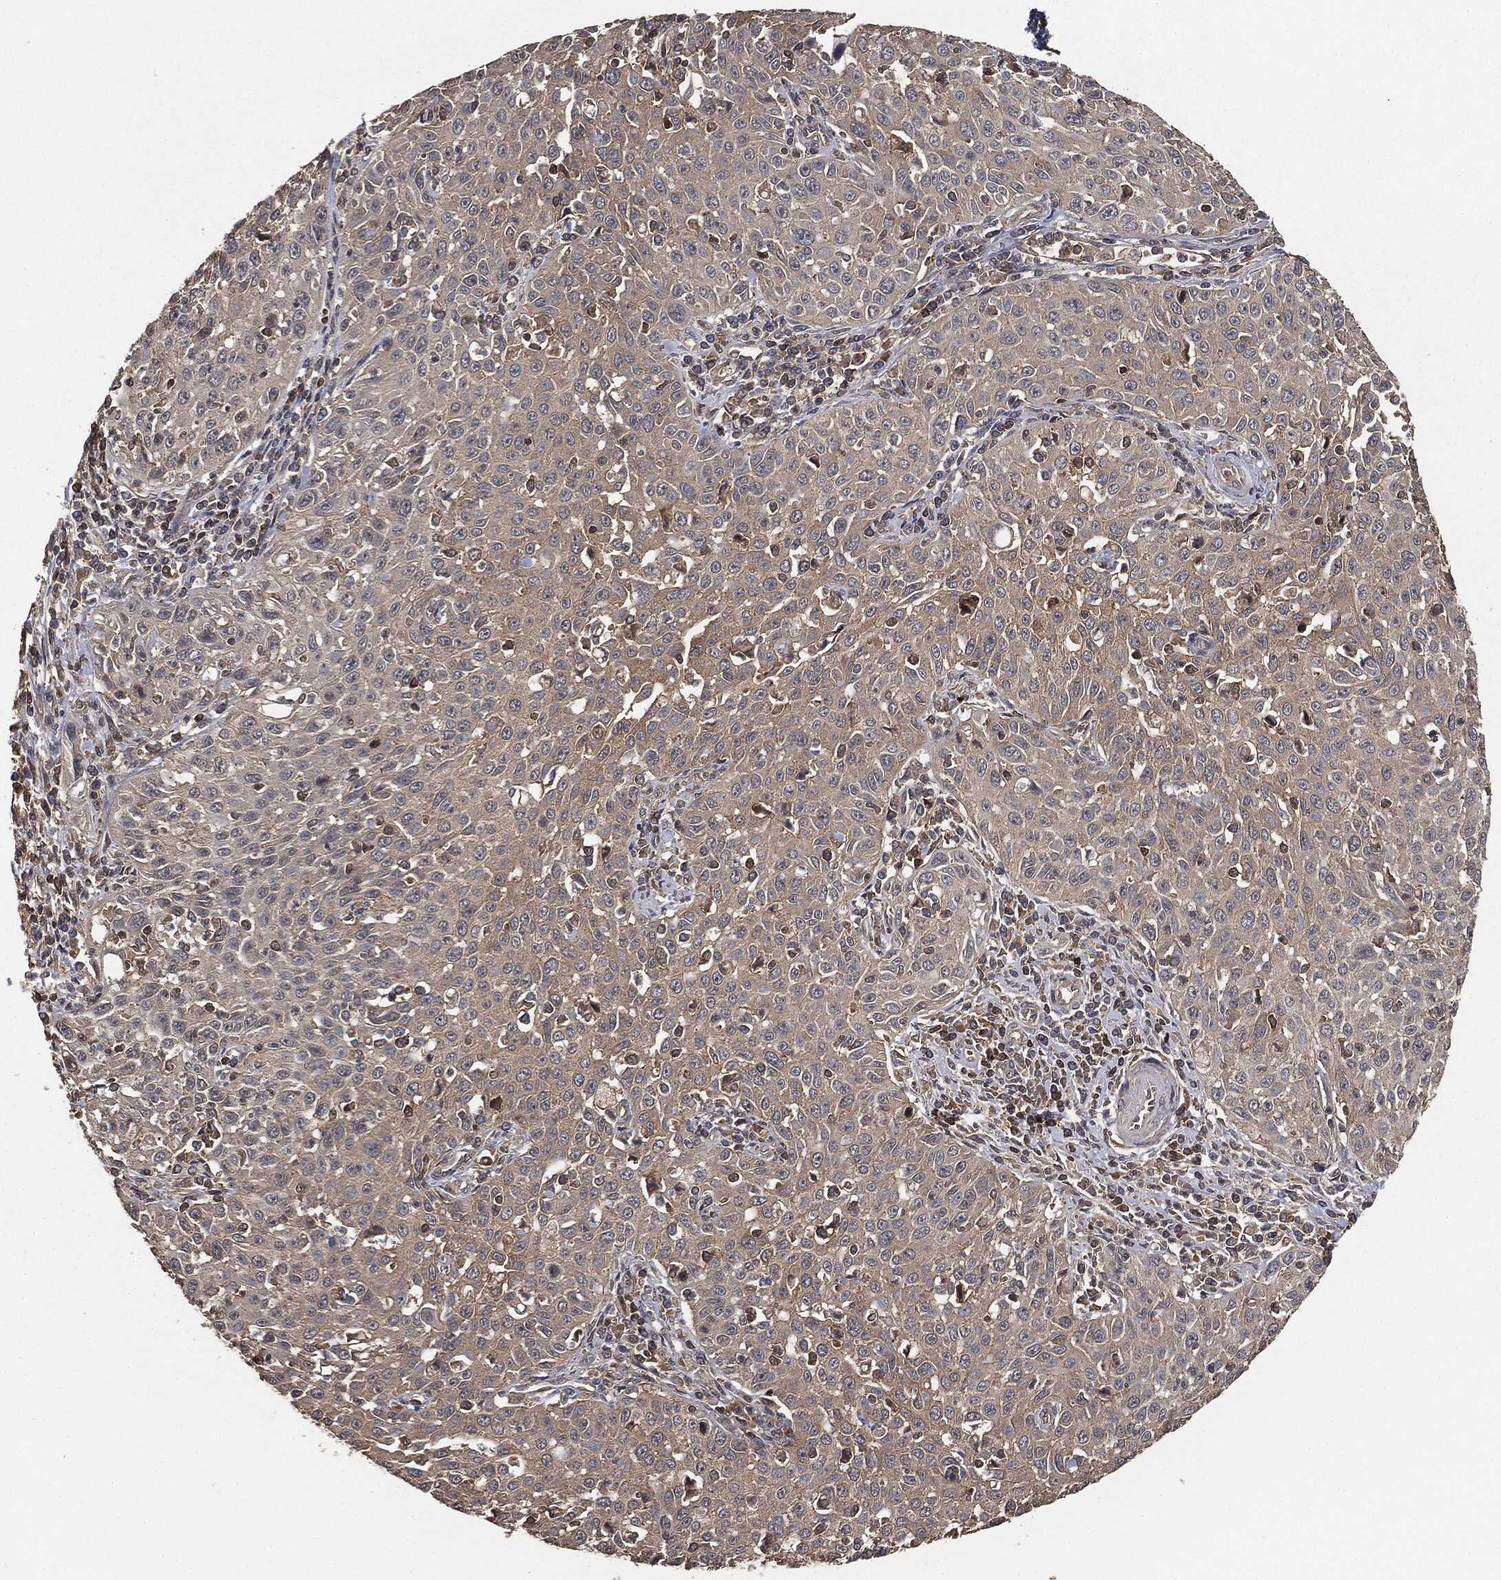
{"staining": {"intensity": "negative", "quantity": "none", "location": "none"}, "tissue": "cervical cancer", "cell_type": "Tumor cells", "image_type": "cancer", "snomed": [{"axis": "morphology", "description": "Squamous cell carcinoma, NOS"}, {"axis": "topography", "description": "Cervix"}], "caption": "Histopathology image shows no significant protein staining in tumor cells of cervical cancer. (DAB immunohistochemistry (IHC) visualized using brightfield microscopy, high magnification).", "gene": "ERBIN", "patient": {"sex": "female", "age": 26}}